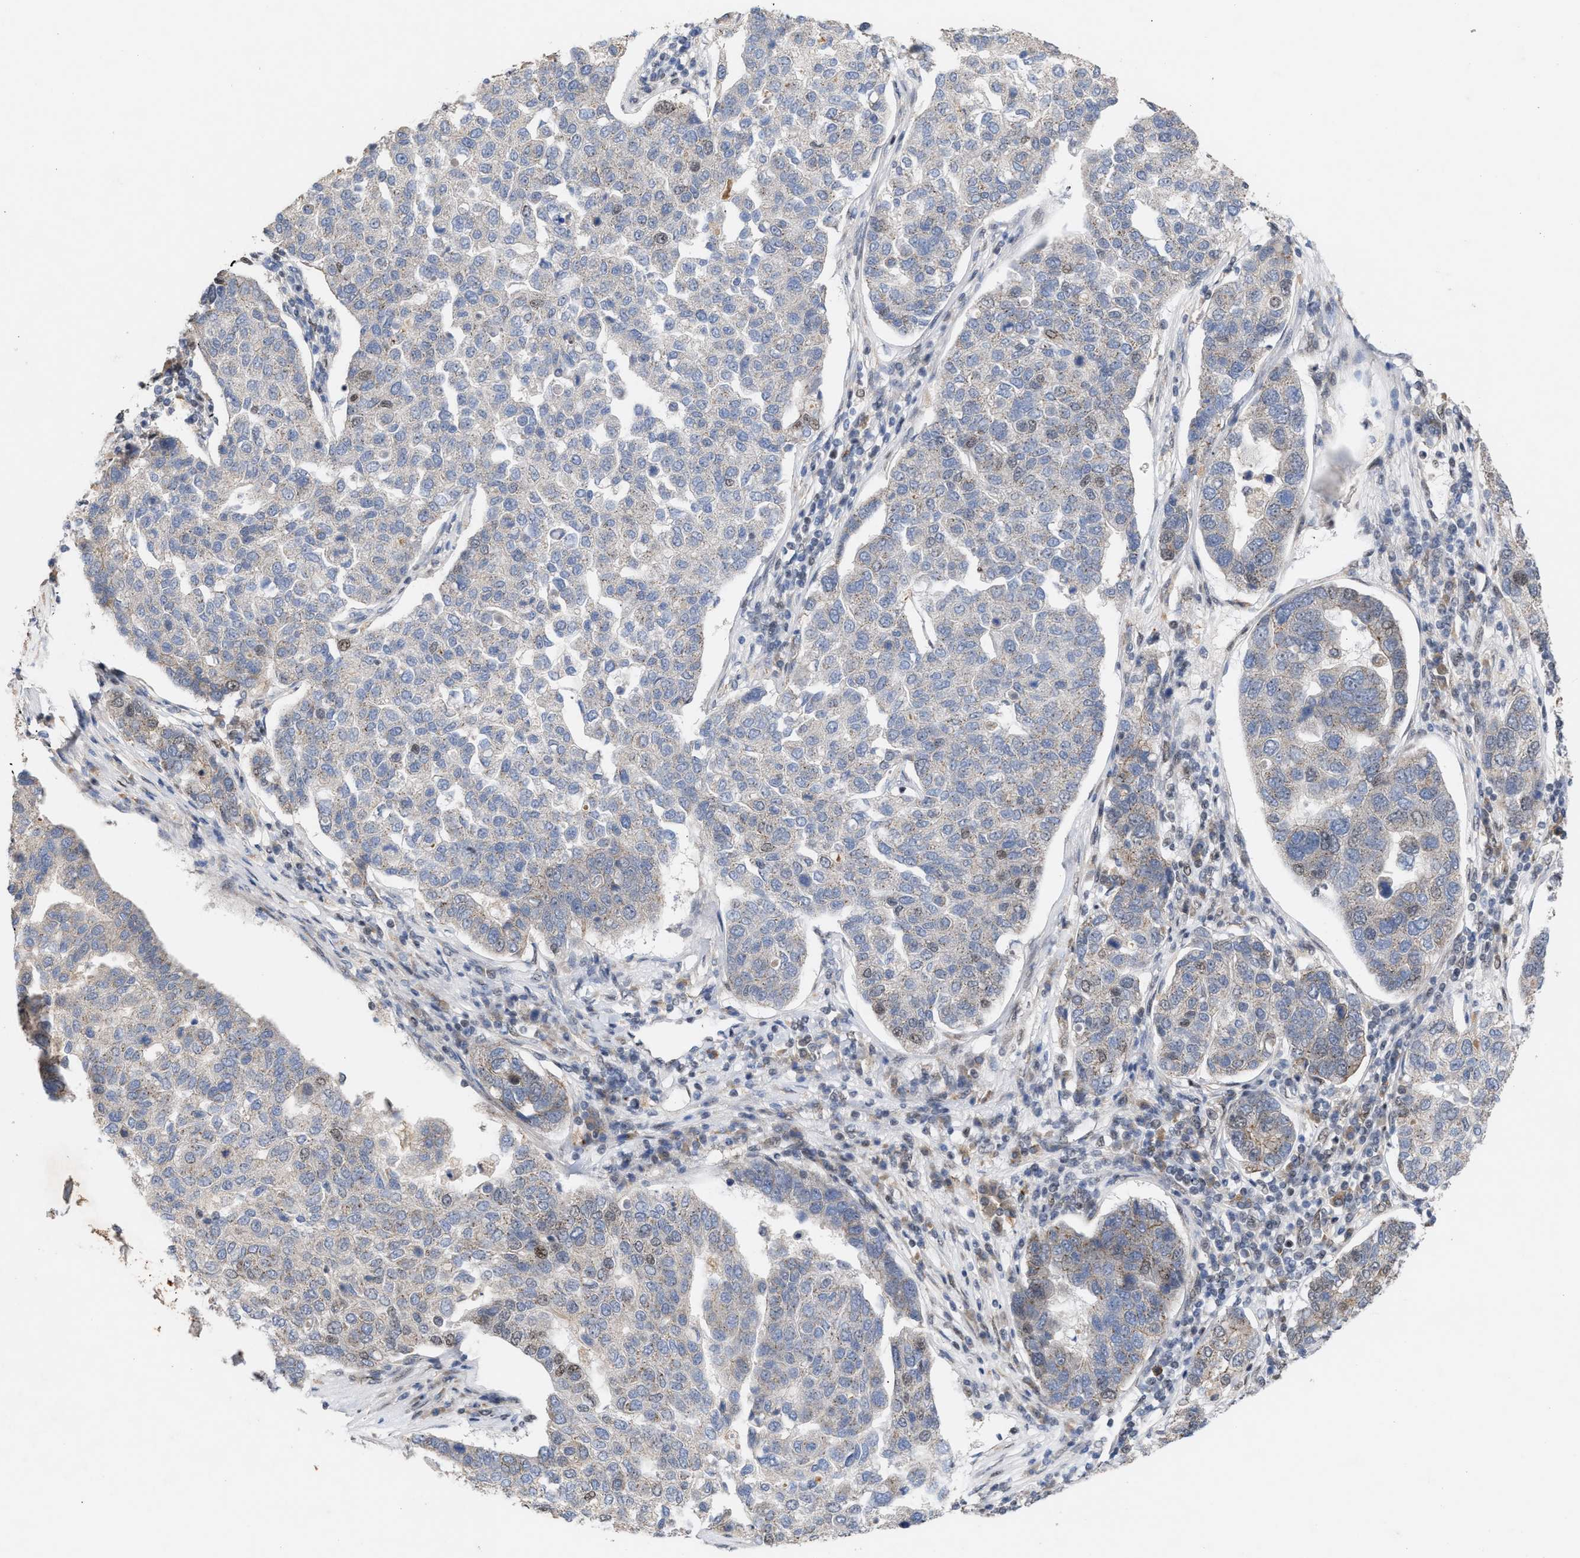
{"staining": {"intensity": "weak", "quantity": "<25%", "location": "cytoplasmic/membranous"}, "tissue": "pancreatic cancer", "cell_type": "Tumor cells", "image_type": "cancer", "snomed": [{"axis": "morphology", "description": "Adenocarcinoma, NOS"}, {"axis": "topography", "description": "Pancreas"}], "caption": "High power microscopy histopathology image of an immunohistochemistry (IHC) histopathology image of pancreatic adenocarcinoma, revealing no significant positivity in tumor cells. (DAB (3,3'-diaminobenzidine) immunohistochemistry, high magnification).", "gene": "MKNK2", "patient": {"sex": "female", "age": 61}}